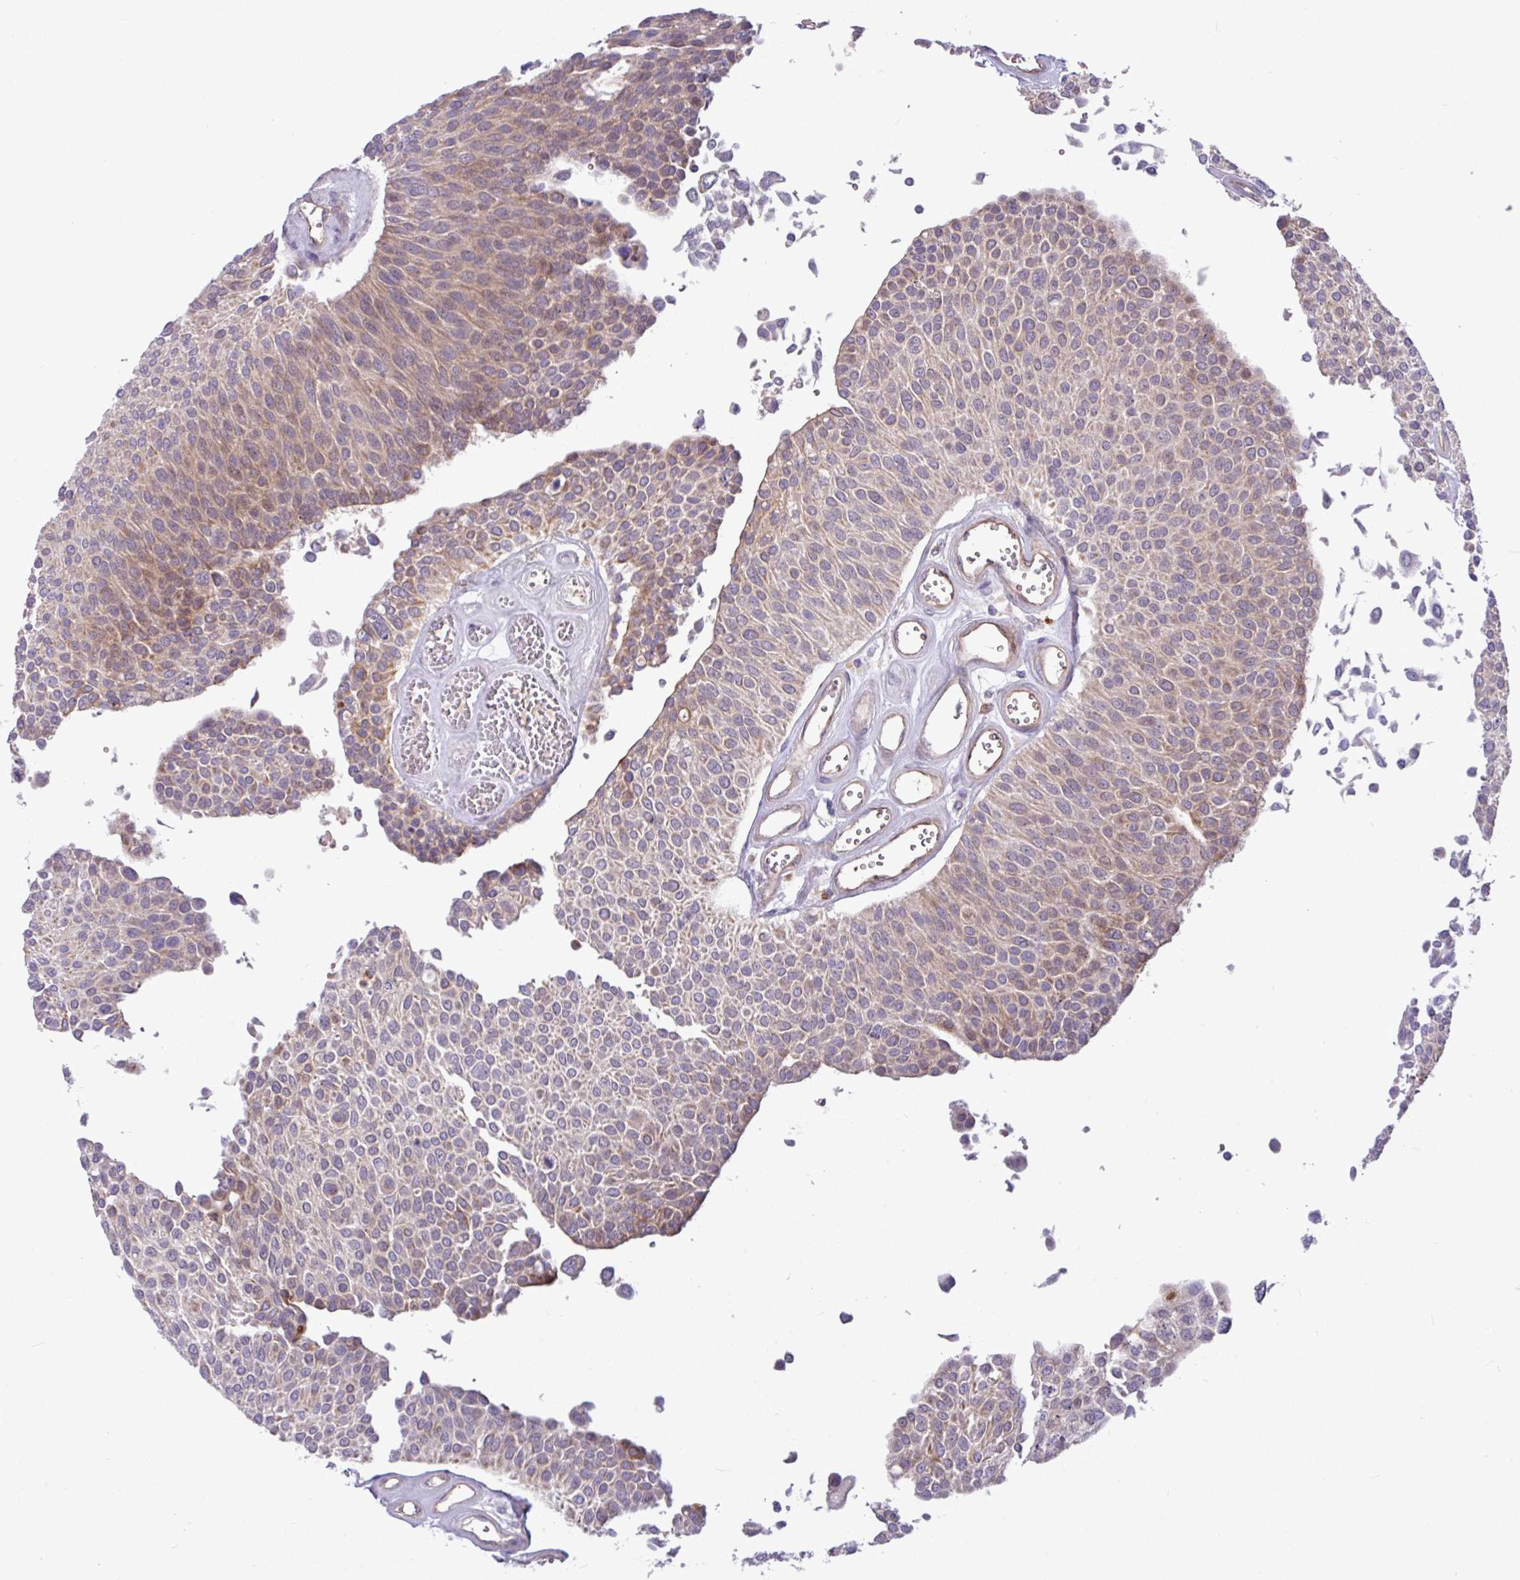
{"staining": {"intensity": "weak", "quantity": "25%-75%", "location": "cytoplasmic/membranous"}, "tissue": "urothelial cancer", "cell_type": "Tumor cells", "image_type": "cancer", "snomed": [{"axis": "morphology", "description": "Urothelial carcinoma, NOS"}, {"axis": "topography", "description": "Urinary bladder"}], "caption": "The image demonstrates immunohistochemical staining of transitional cell carcinoma. There is weak cytoplasmic/membranous staining is appreciated in approximately 25%-75% of tumor cells. (DAB (3,3'-diaminobenzidine) IHC with brightfield microscopy, high magnification).", "gene": "B4GALNT4", "patient": {"sex": "male", "age": 55}}